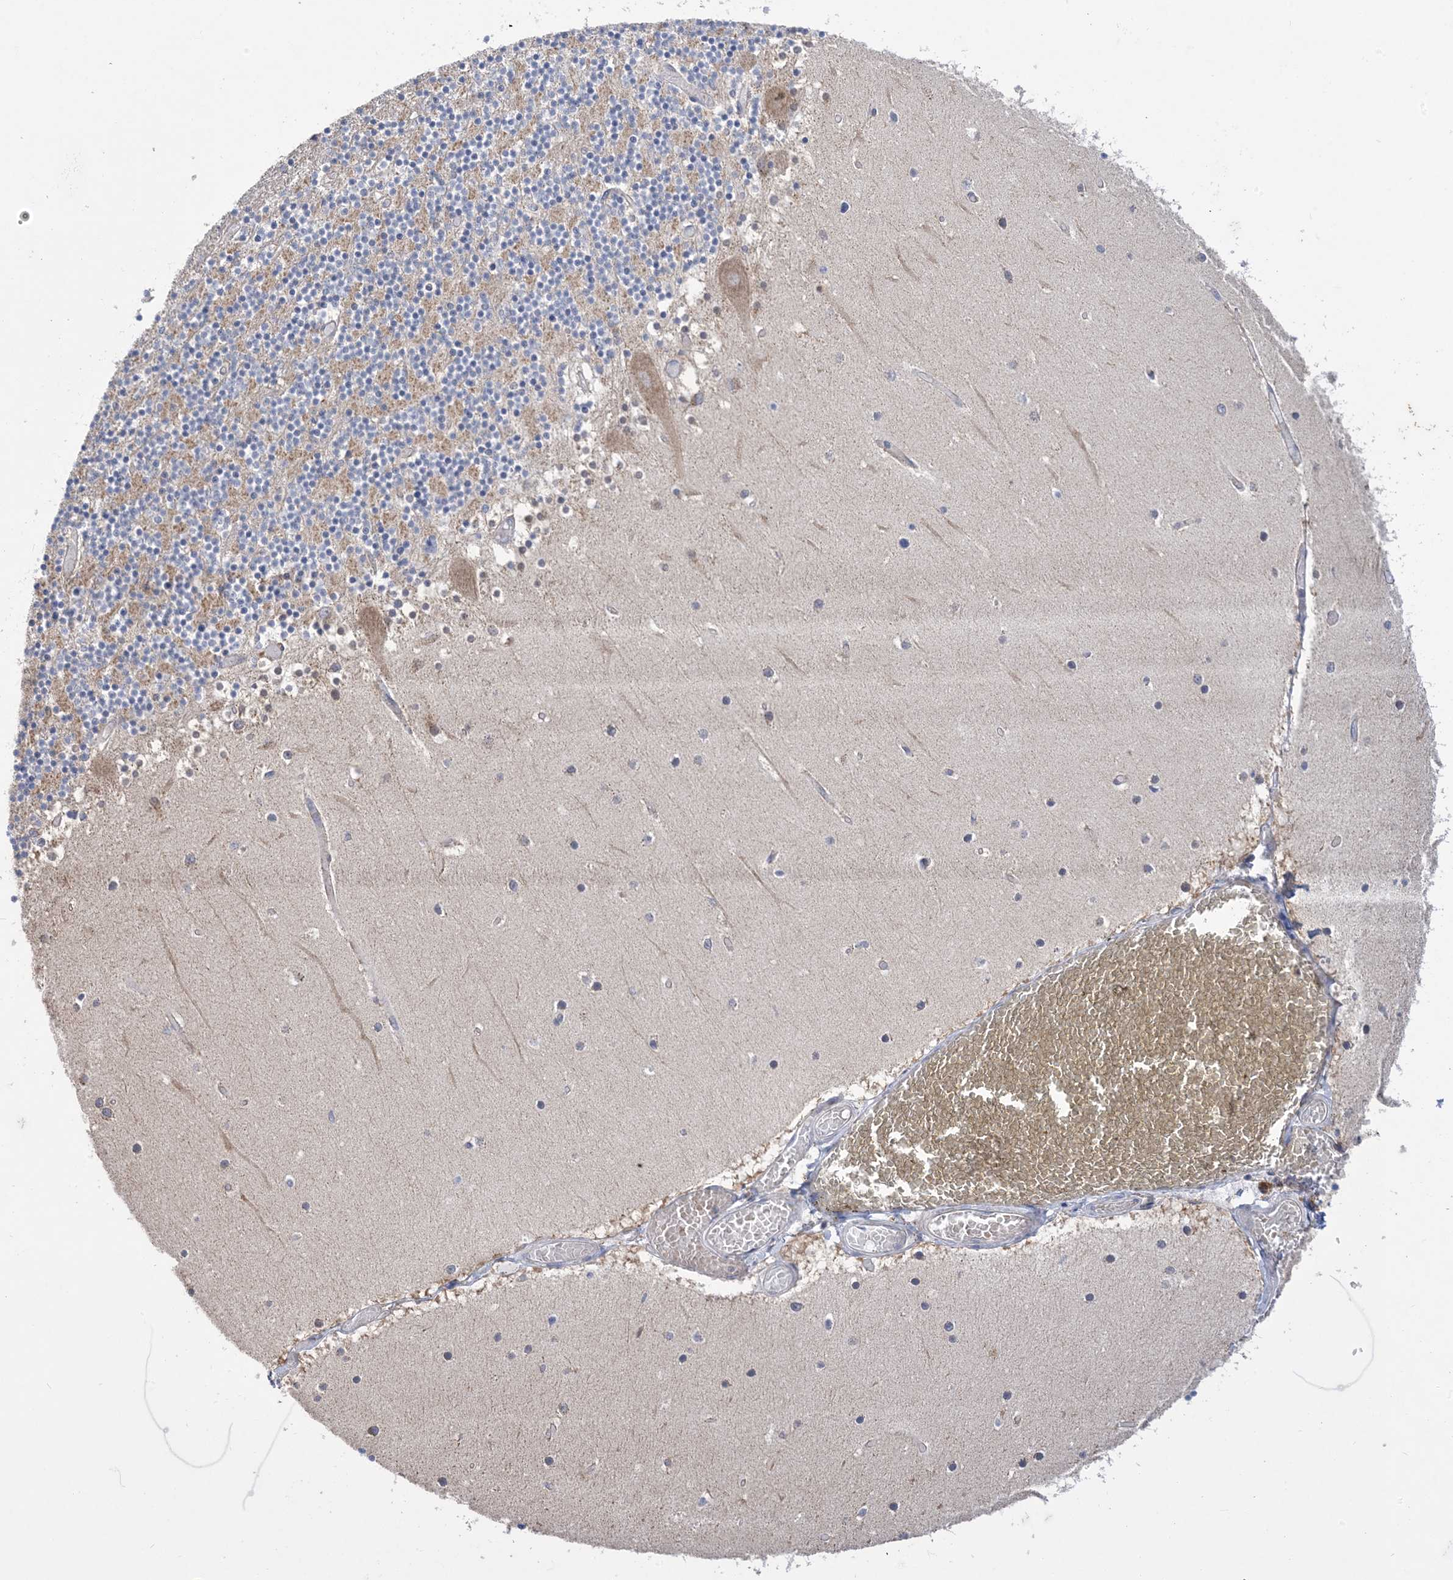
{"staining": {"intensity": "moderate", "quantity": "25%-75%", "location": "cytoplasmic/membranous"}, "tissue": "cerebellum", "cell_type": "Cells in granular layer", "image_type": "normal", "snomed": [{"axis": "morphology", "description": "Normal tissue, NOS"}, {"axis": "topography", "description": "Cerebellum"}], "caption": "Moderate cytoplasmic/membranous positivity is present in approximately 25%-75% of cells in granular layer in unremarkable cerebellum.", "gene": "CLEC16A", "patient": {"sex": "female", "age": 28}}